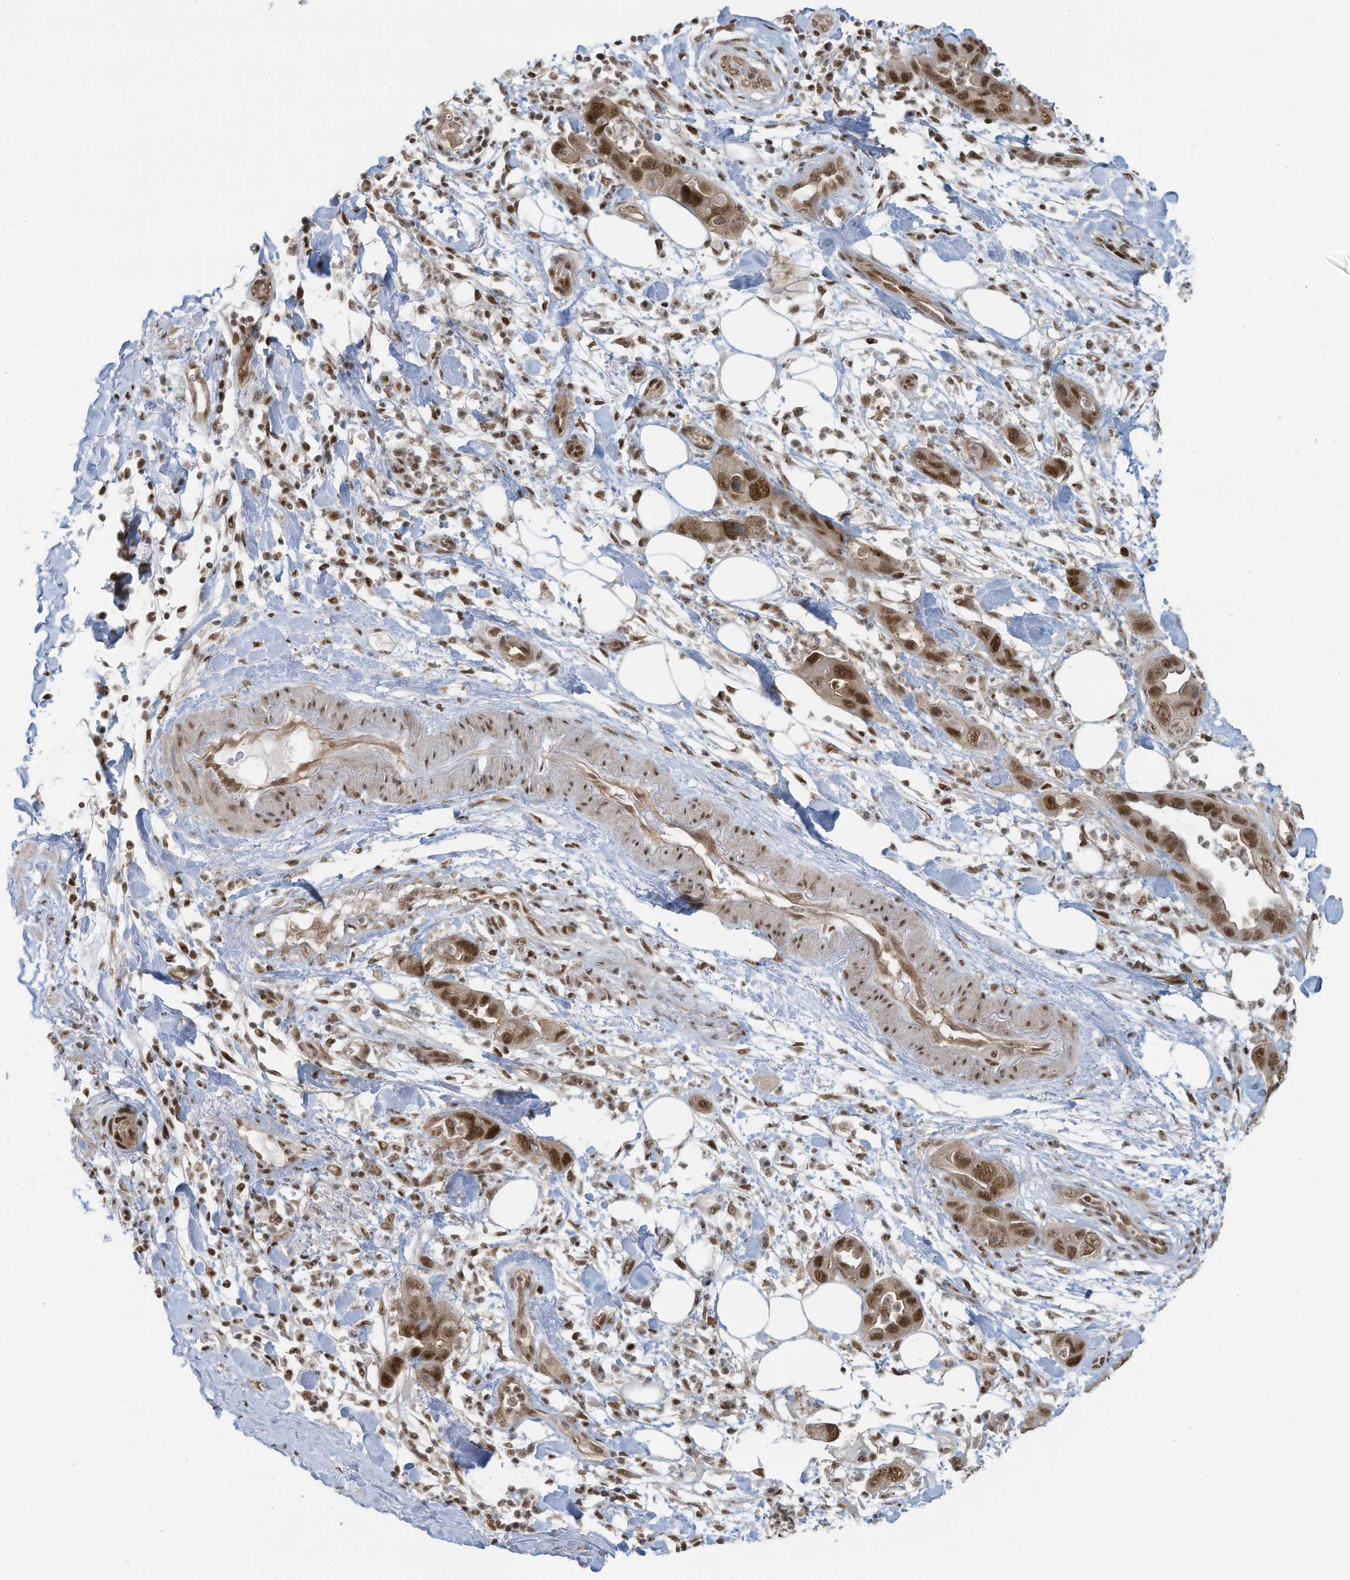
{"staining": {"intensity": "moderate", "quantity": ">75%", "location": "nuclear"}, "tissue": "pancreatic cancer", "cell_type": "Tumor cells", "image_type": "cancer", "snomed": [{"axis": "morphology", "description": "Adenocarcinoma, NOS"}, {"axis": "topography", "description": "Pancreas"}], "caption": "Immunohistochemical staining of pancreatic adenocarcinoma reveals medium levels of moderate nuclear protein staining in about >75% of tumor cells. The protein is shown in brown color, while the nuclei are stained blue.", "gene": "DBR1", "patient": {"sex": "female", "age": 71}}